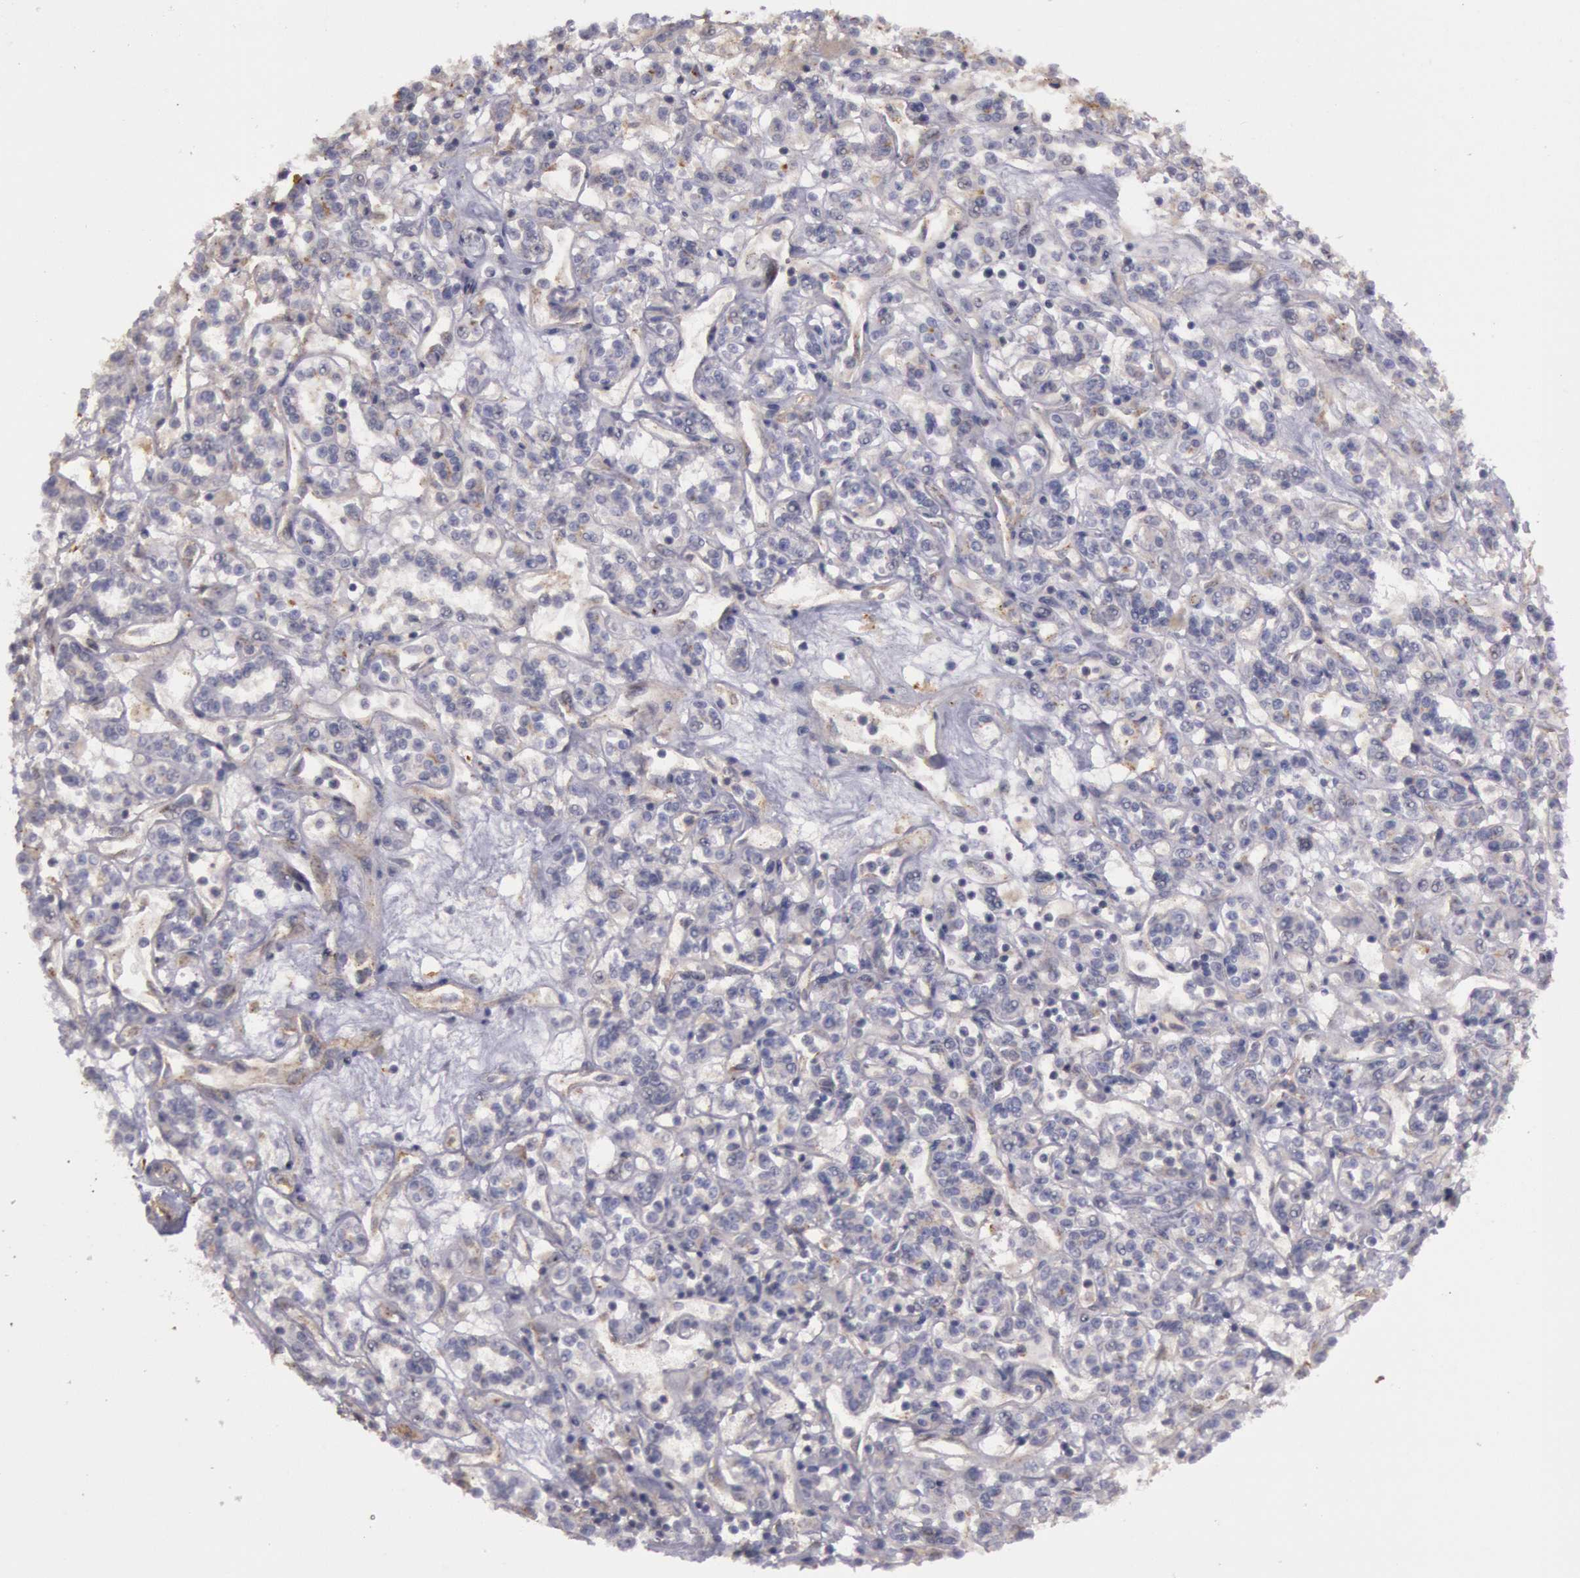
{"staining": {"intensity": "weak", "quantity": "25%-75%", "location": "cytoplasmic/membranous"}, "tissue": "renal cancer", "cell_type": "Tumor cells", "image_type": "cancer", "snomed": [{"axis": "morphology", "description": "Adenocarcinoma, NOS"}, {"axis": "topography", "description": "Kidney"}], "caption": "Renal adenocarcinoma stained with IHC demonstrates weak cytoplasmic/membranous positivity in approximately 25%-75% of tumor cells.", "gene": "TRIB2", "patient": {"sex": "female", "age": 76}}